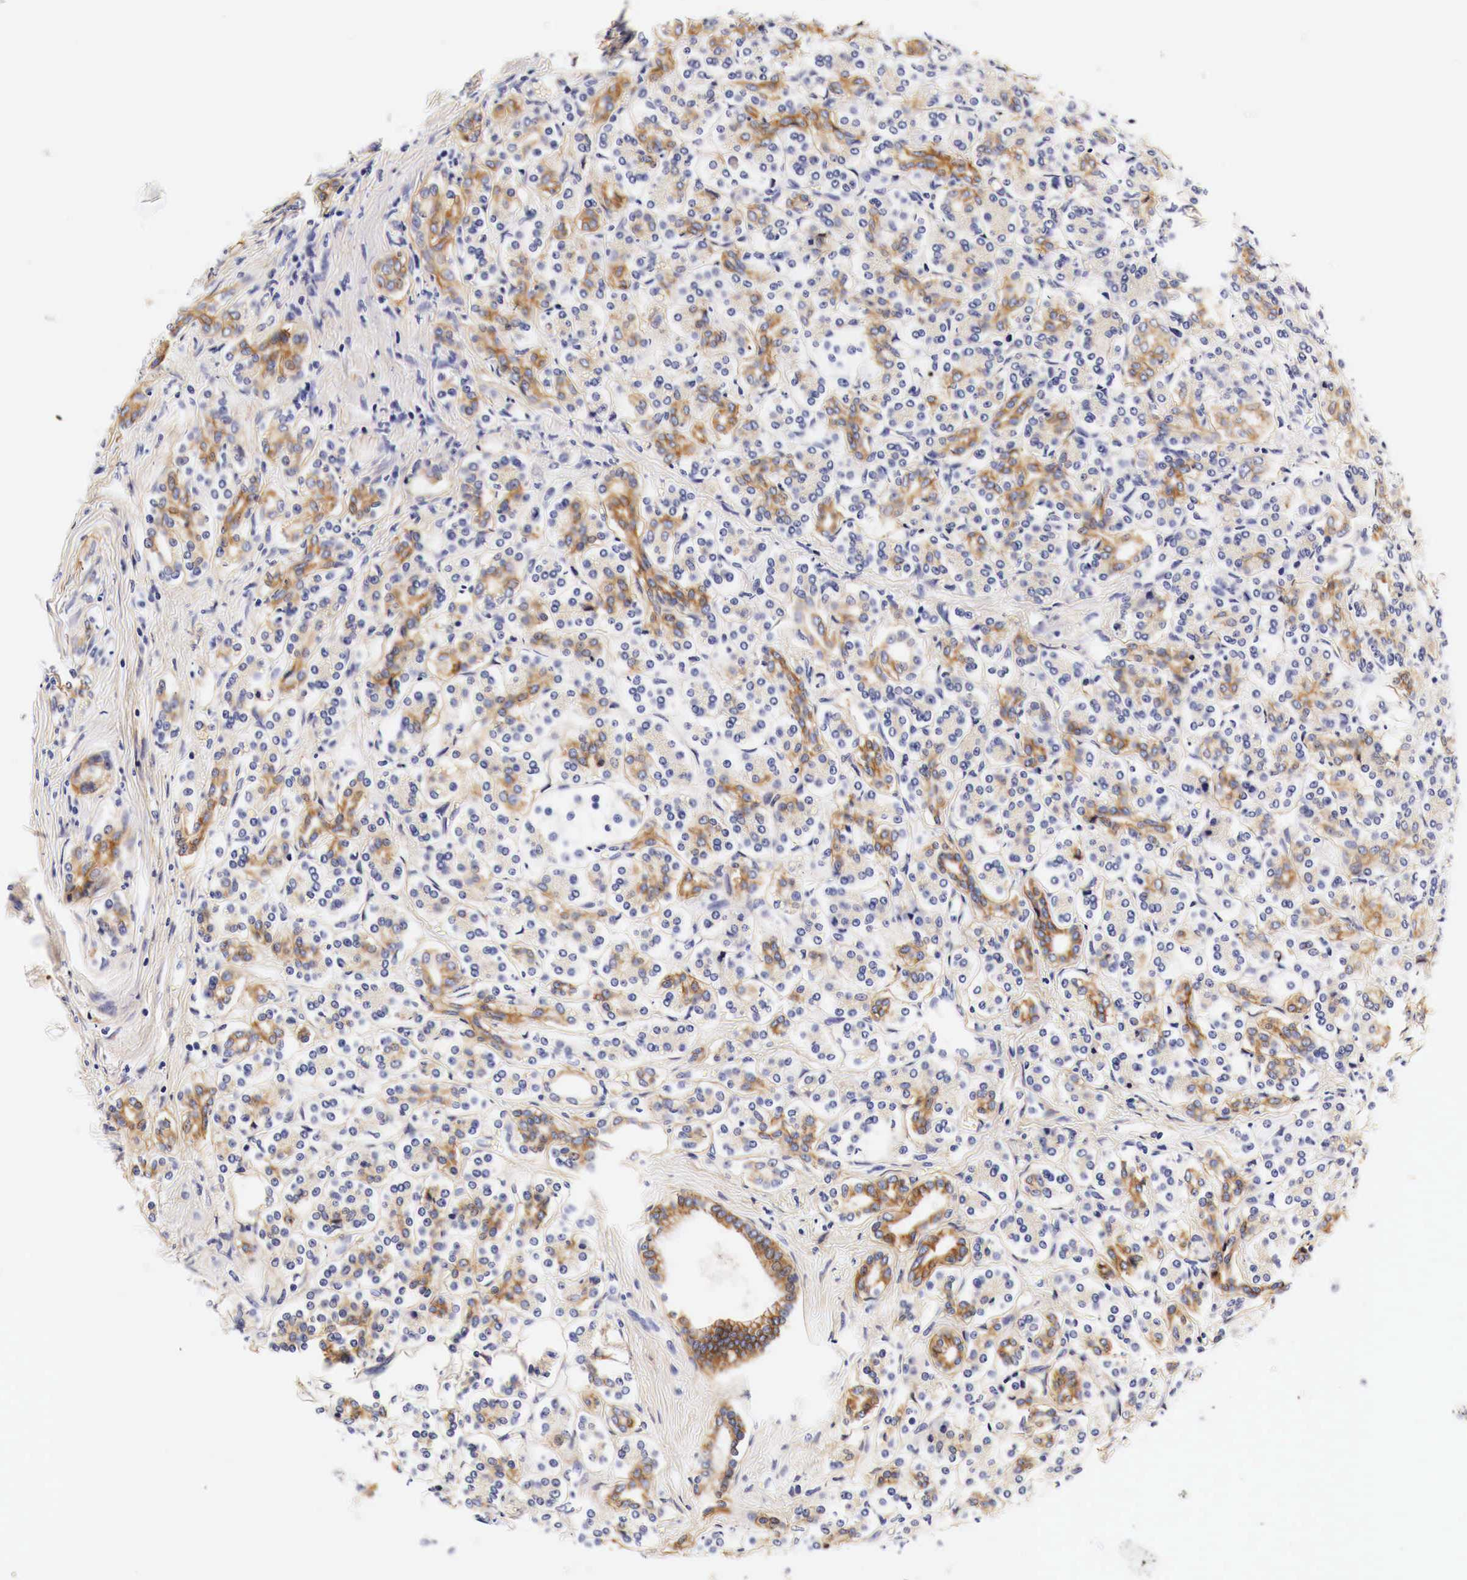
{"staining": {"intensity": "negative", "quantity": "none", "location": "none"}, "tissue": "pancreas", "cell_type": "Exocrine glandular cells", "image_type": "normal", "snomed": [{"axis": "morphology", "description": "Normal tissue, NOS"}, {"axis": "topography", "description": "Lymph node"}, {"axis": "topography", "description": "Pancreas"}], "caption": "Immunohistochemistry photomicrograph of benign pancreas: pancreas stained with DAB (3,3'-diaminobenzidine) demonstrates no significant protein staining in exocrine glandular cells.", "gene": "EGFR", "patient": {"sex": "male", "age": 59}}